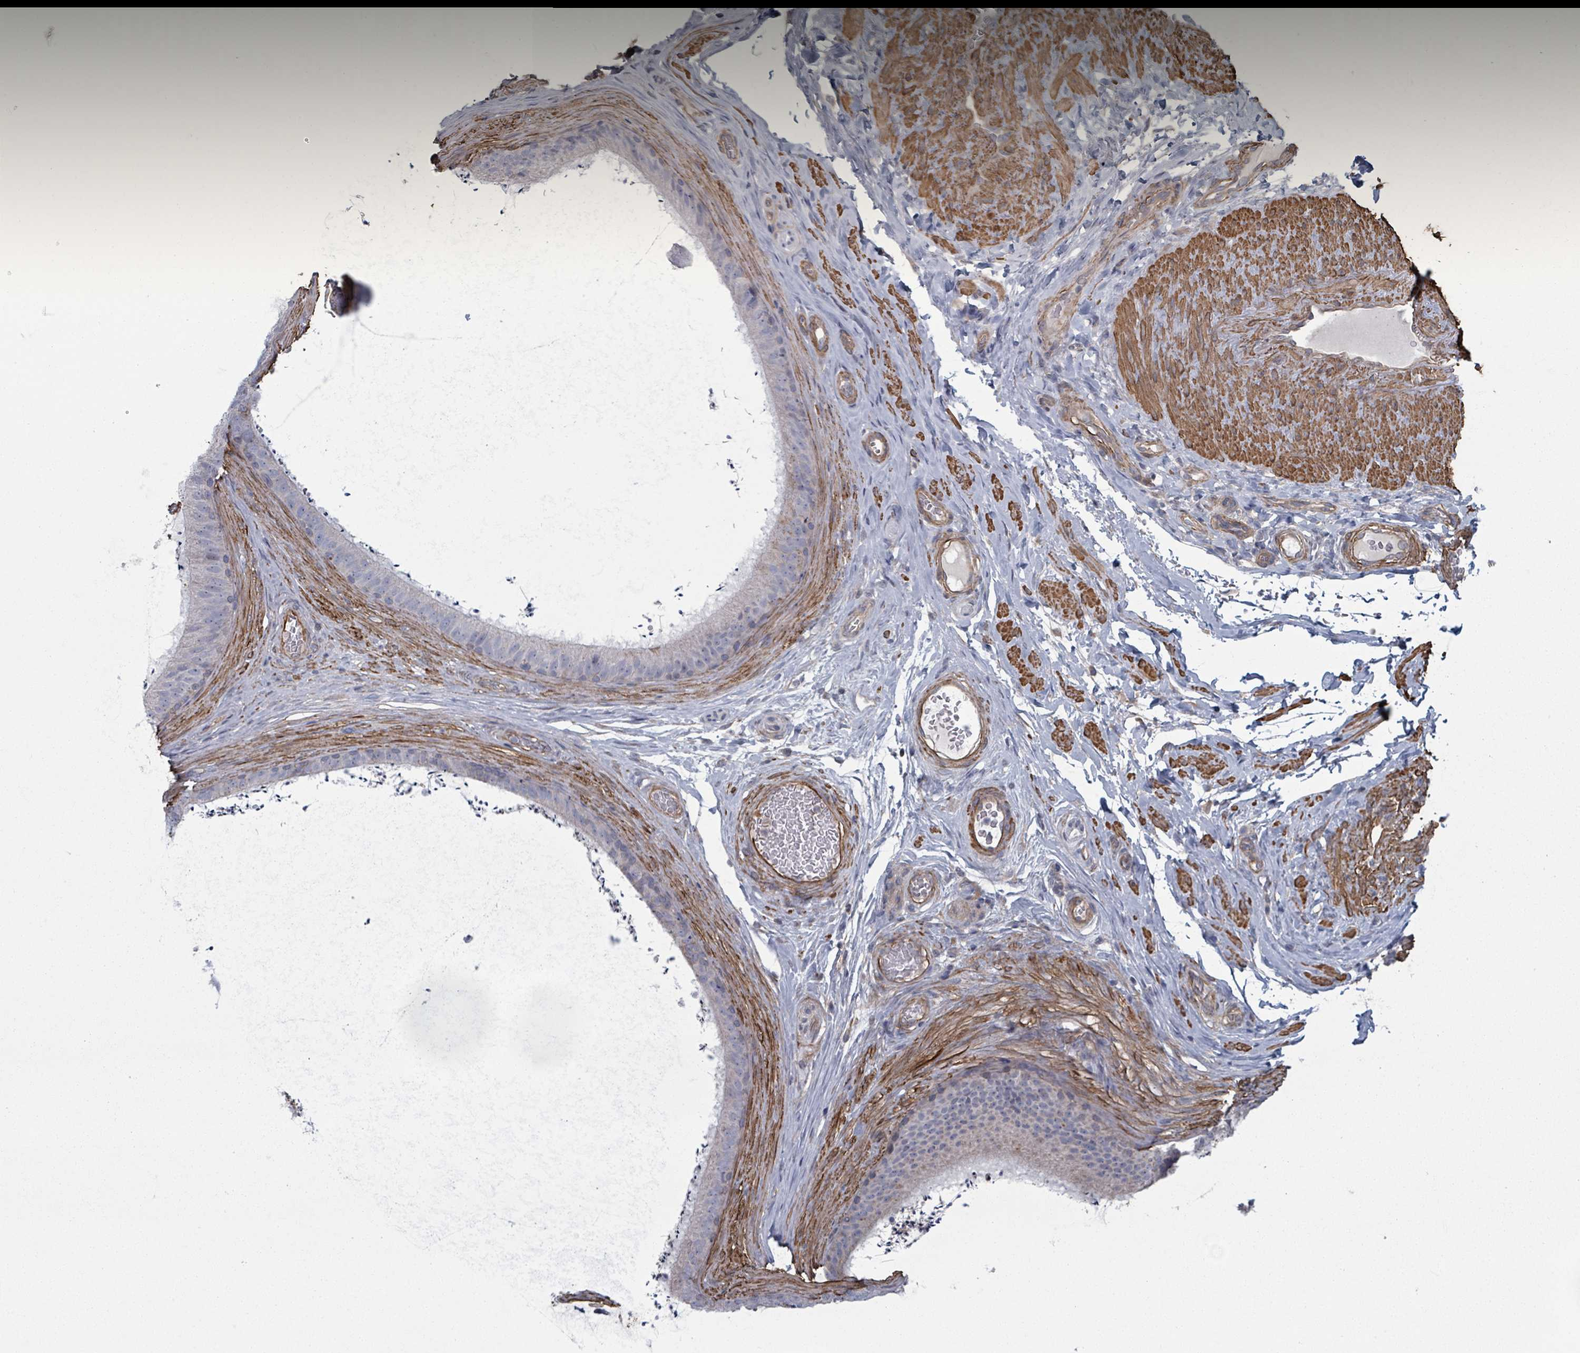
{"staining": {"intensity": "negative", "quantity": "none", "location": "none"}, "tissue": "epididymis", "cell_type": "Glandular cells", "image_type": "normal", "snomed": [{"axis": "morphology", "description": "Normal tissue, NOS"}, {"axis": "topography", "description": "Testis"}, {"axis": "topography", "description": "Epididymis"}], "caption": "Immunohistochemical staining of normal epididymis demonstrates no significant staining in glandular cells.", "gene": "ADCK1", "patient": {"sex": "male", "age": 41}}